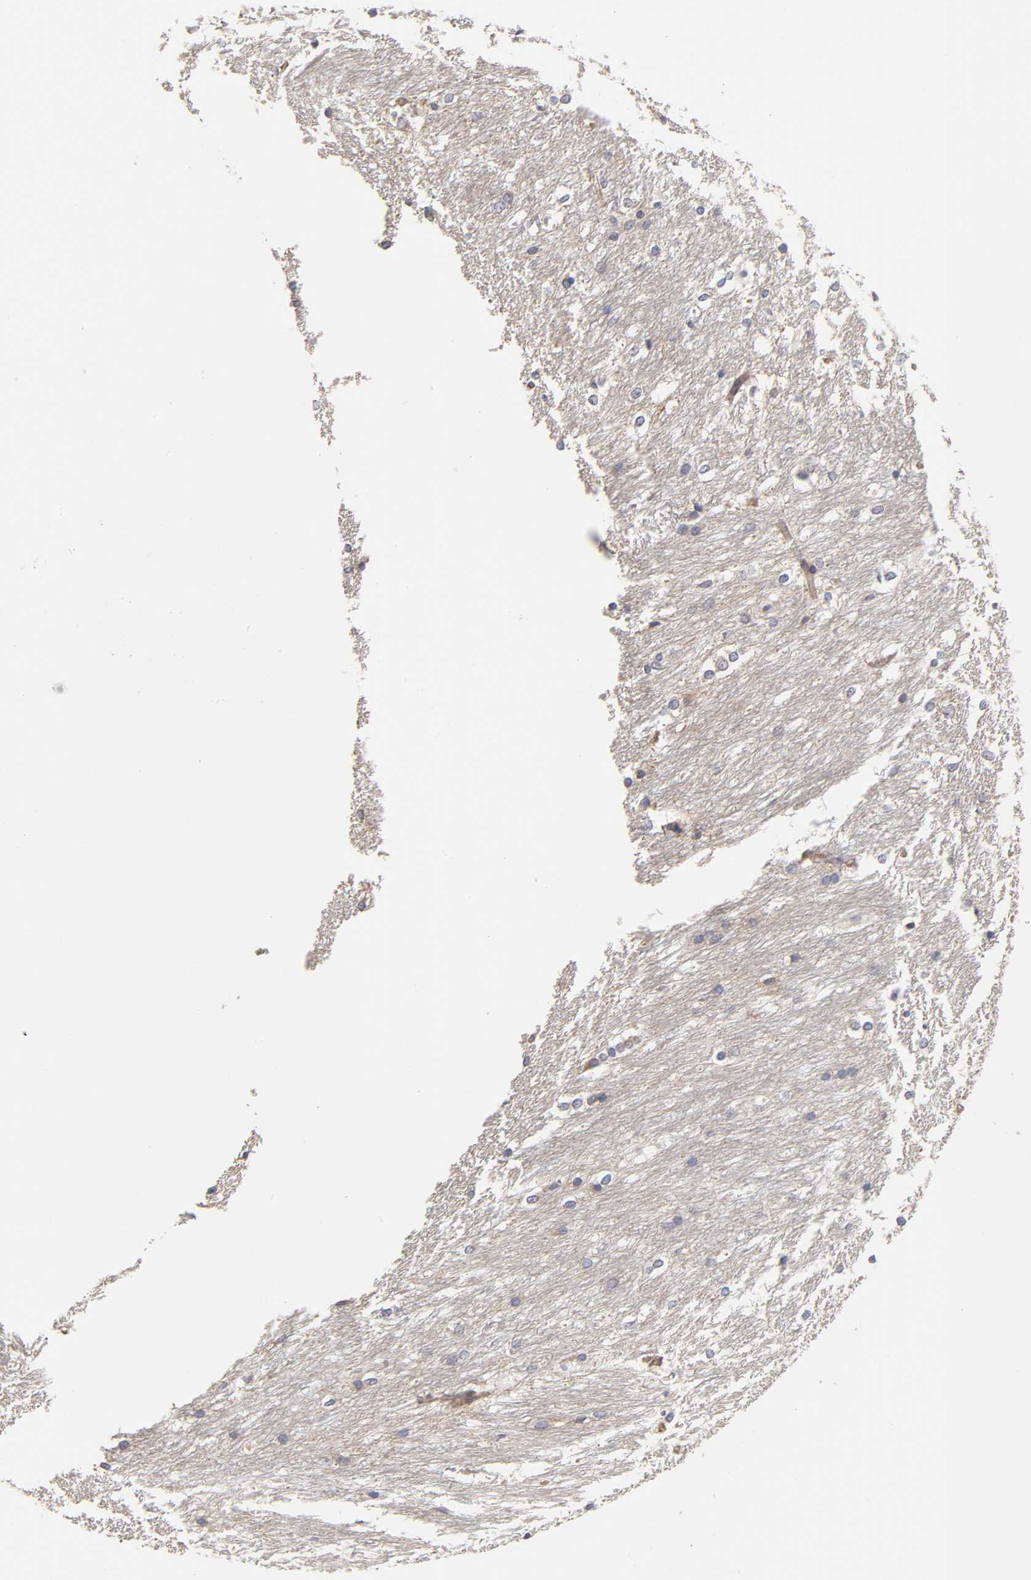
{"staining": {"intensity": "weak", "quantity": "<25%", "location": "cytoplasmic/membranous"}, "tissue": "caudate", "cell_type": "Glial cells", "image_type": "normal", "snomed": [{"axis": "morphology", "description": "Normal tissue, NOS"}, {"axis": "topography", "description": "Lateral ventricle wall"}], "caption": "The micrograph displays no significant expression in glial cells of caudate.", "gene": "STRN3", "patient": {"sex": "female", "age": 19}}